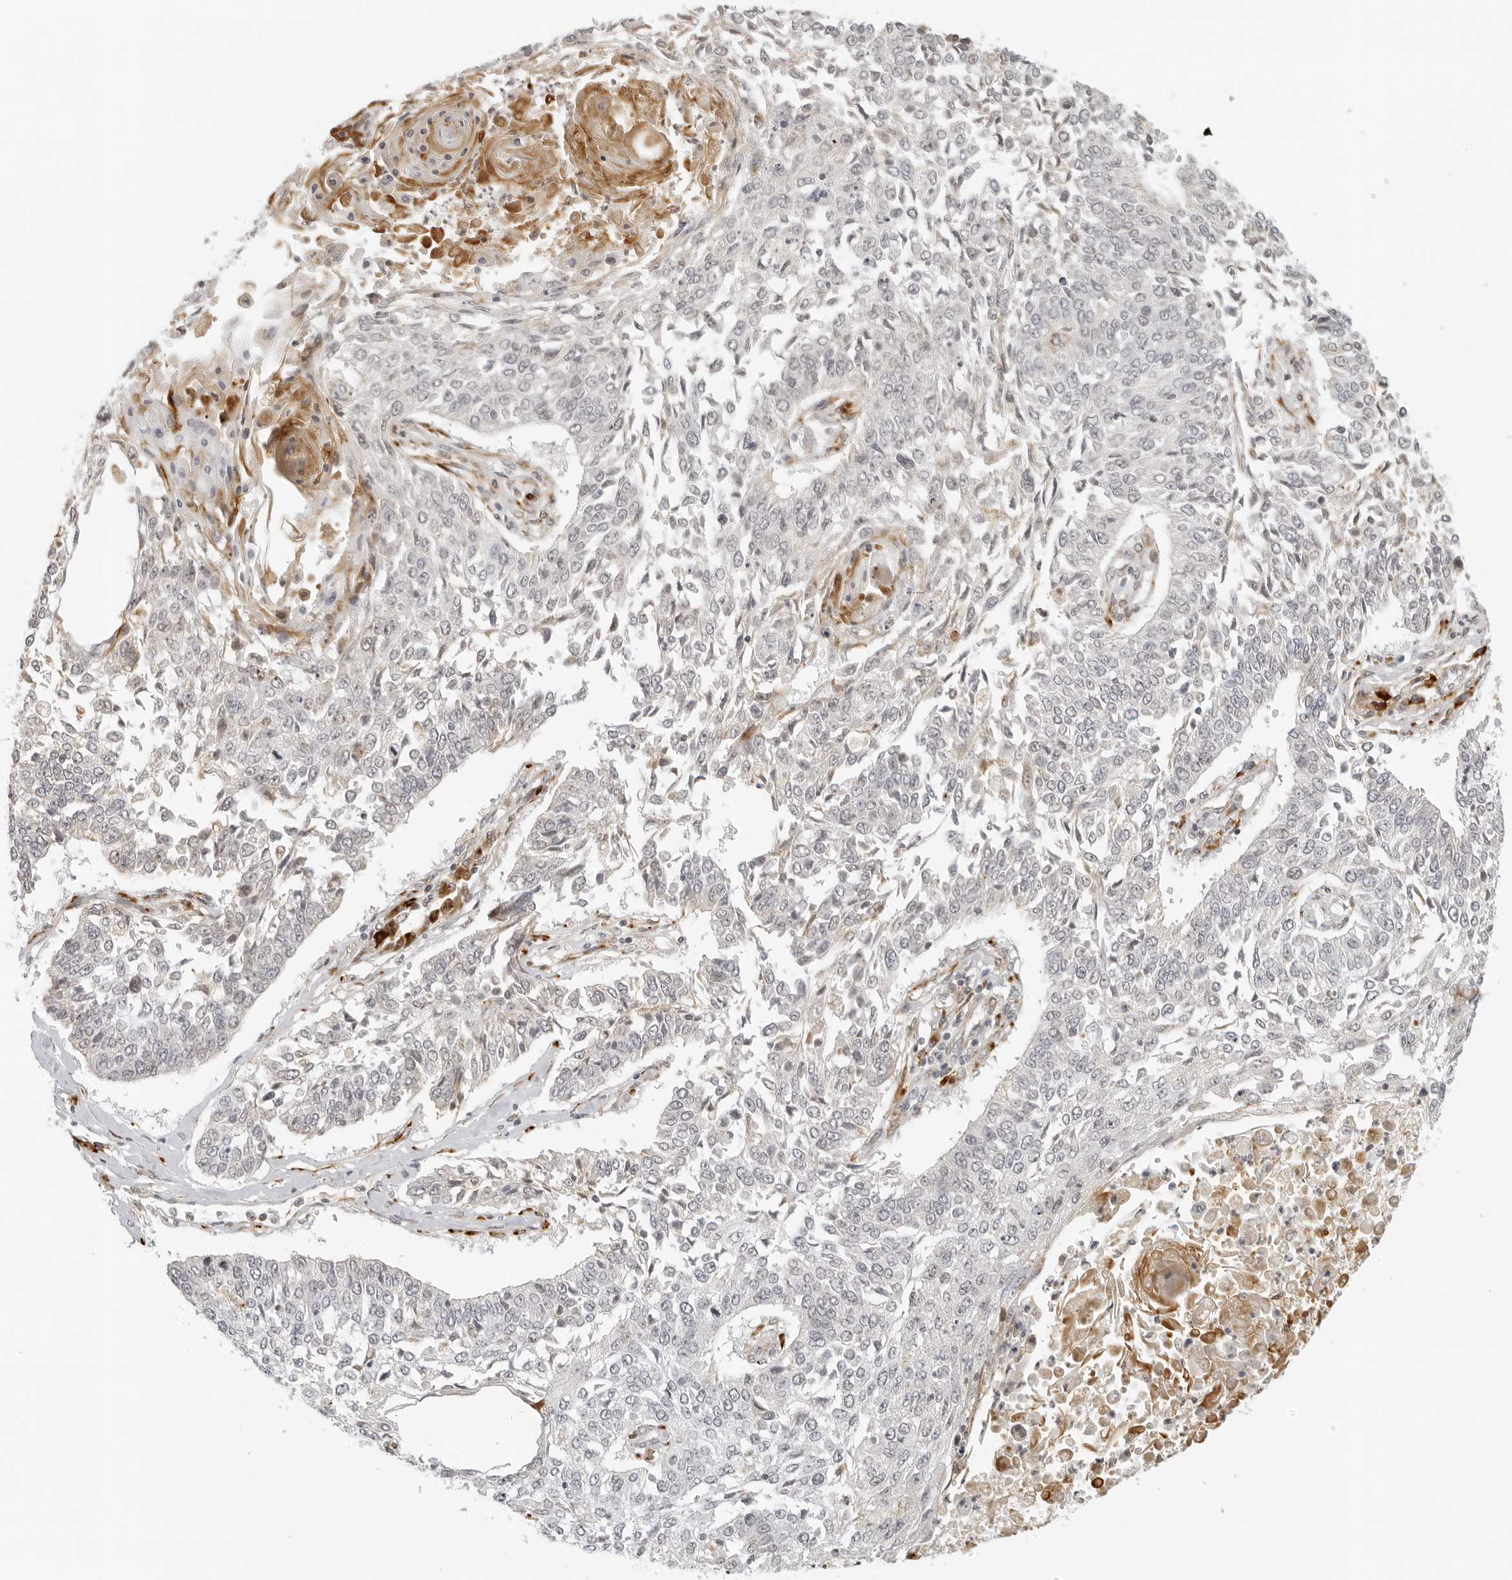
{"staining": {"intensity": "negative", "quantity": "none", "location": "none"}, "tissue": "lung cancer", "cell_type": "Tumor cells", "image_type": "cancer", "snomed": [{"axis": "morphology", "description": "Normal tissue, NOS"}, {"axis": "morphology", "description": "Squamous cell carcinoma, NOS"}, {"axis": "topography", "description": "Cartilage tissue"}, {"axis": "topography", "description": "Bronchus"}, {"axis": "topography", "description": "Lung"}, {"axis": "topography", "description": "Peripheral nerve tissue"}], "caption": "Immunohistochemical staining of human lung cancer (squamous cell carcinoma) displays no significant staining in tumor cells.", "gene": "ZNF678", "patient": {"sex": "female", "age": 49}}